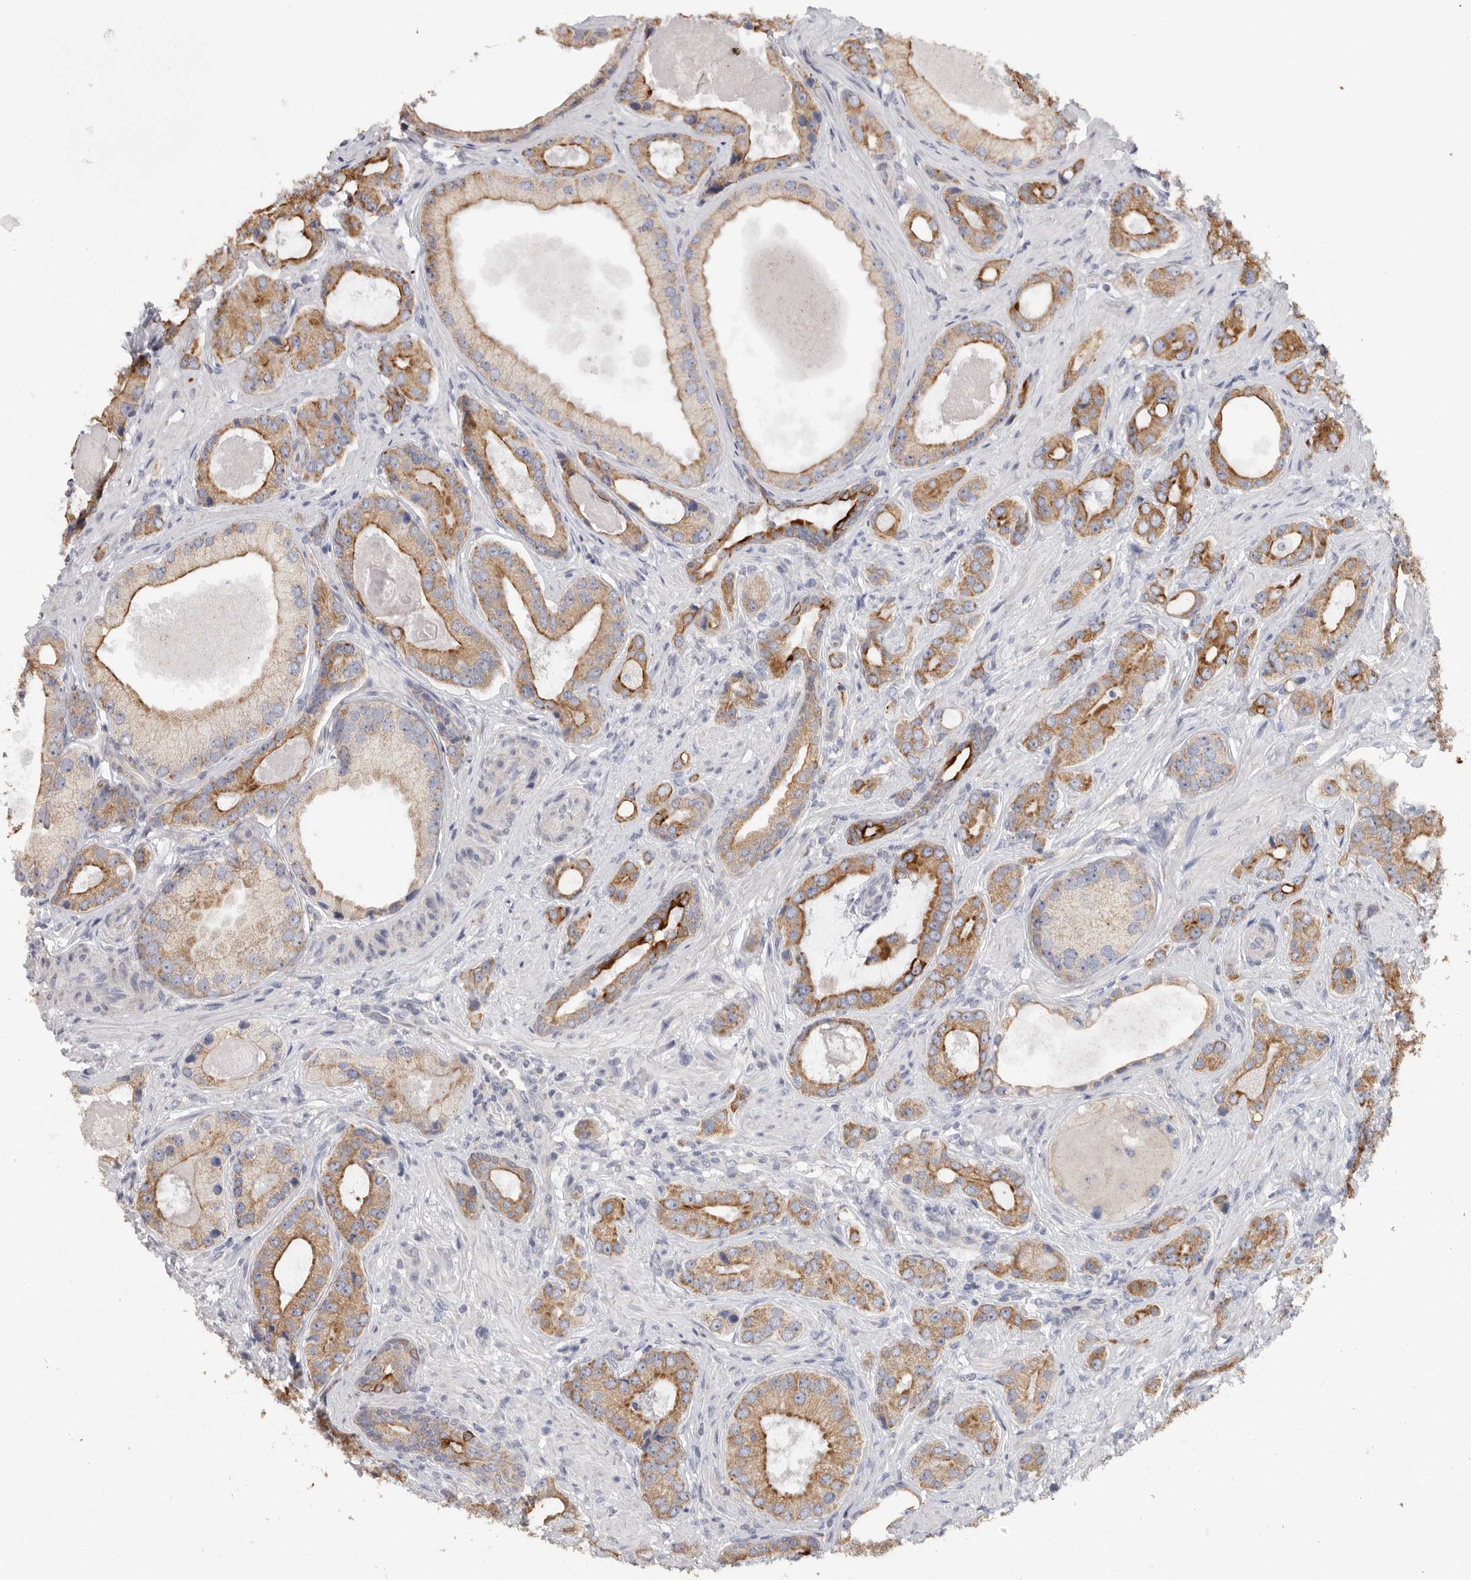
{"staining": {"intensity": "moderate", "quantity": ">75%", "location": "cytoplasmic/membranous"}, "tissue": "prostate cancer", "cell_type": "Tumor cells", "image_type": "cancer", "snomed": [{"axis": "morphology", "description": "Normal tissue, NOS"}, {"axis": "morphology", "description": "Adenocarcinoma, High grade"}, {"axis": "topography", "description": "Prostate"}, {"axis": "topography", "description": "Peripheral nerve tissue"}], "caption": "Protein staining demonstrates moderate cytoplasmic/membranous expression in about >75% of tumor cells in prostate cancer (high-grade adenocarcinoma). Nuclei are stained in blue.", "gene": "MTFR1L", "patient": {"sex": "male", "age": 59}}